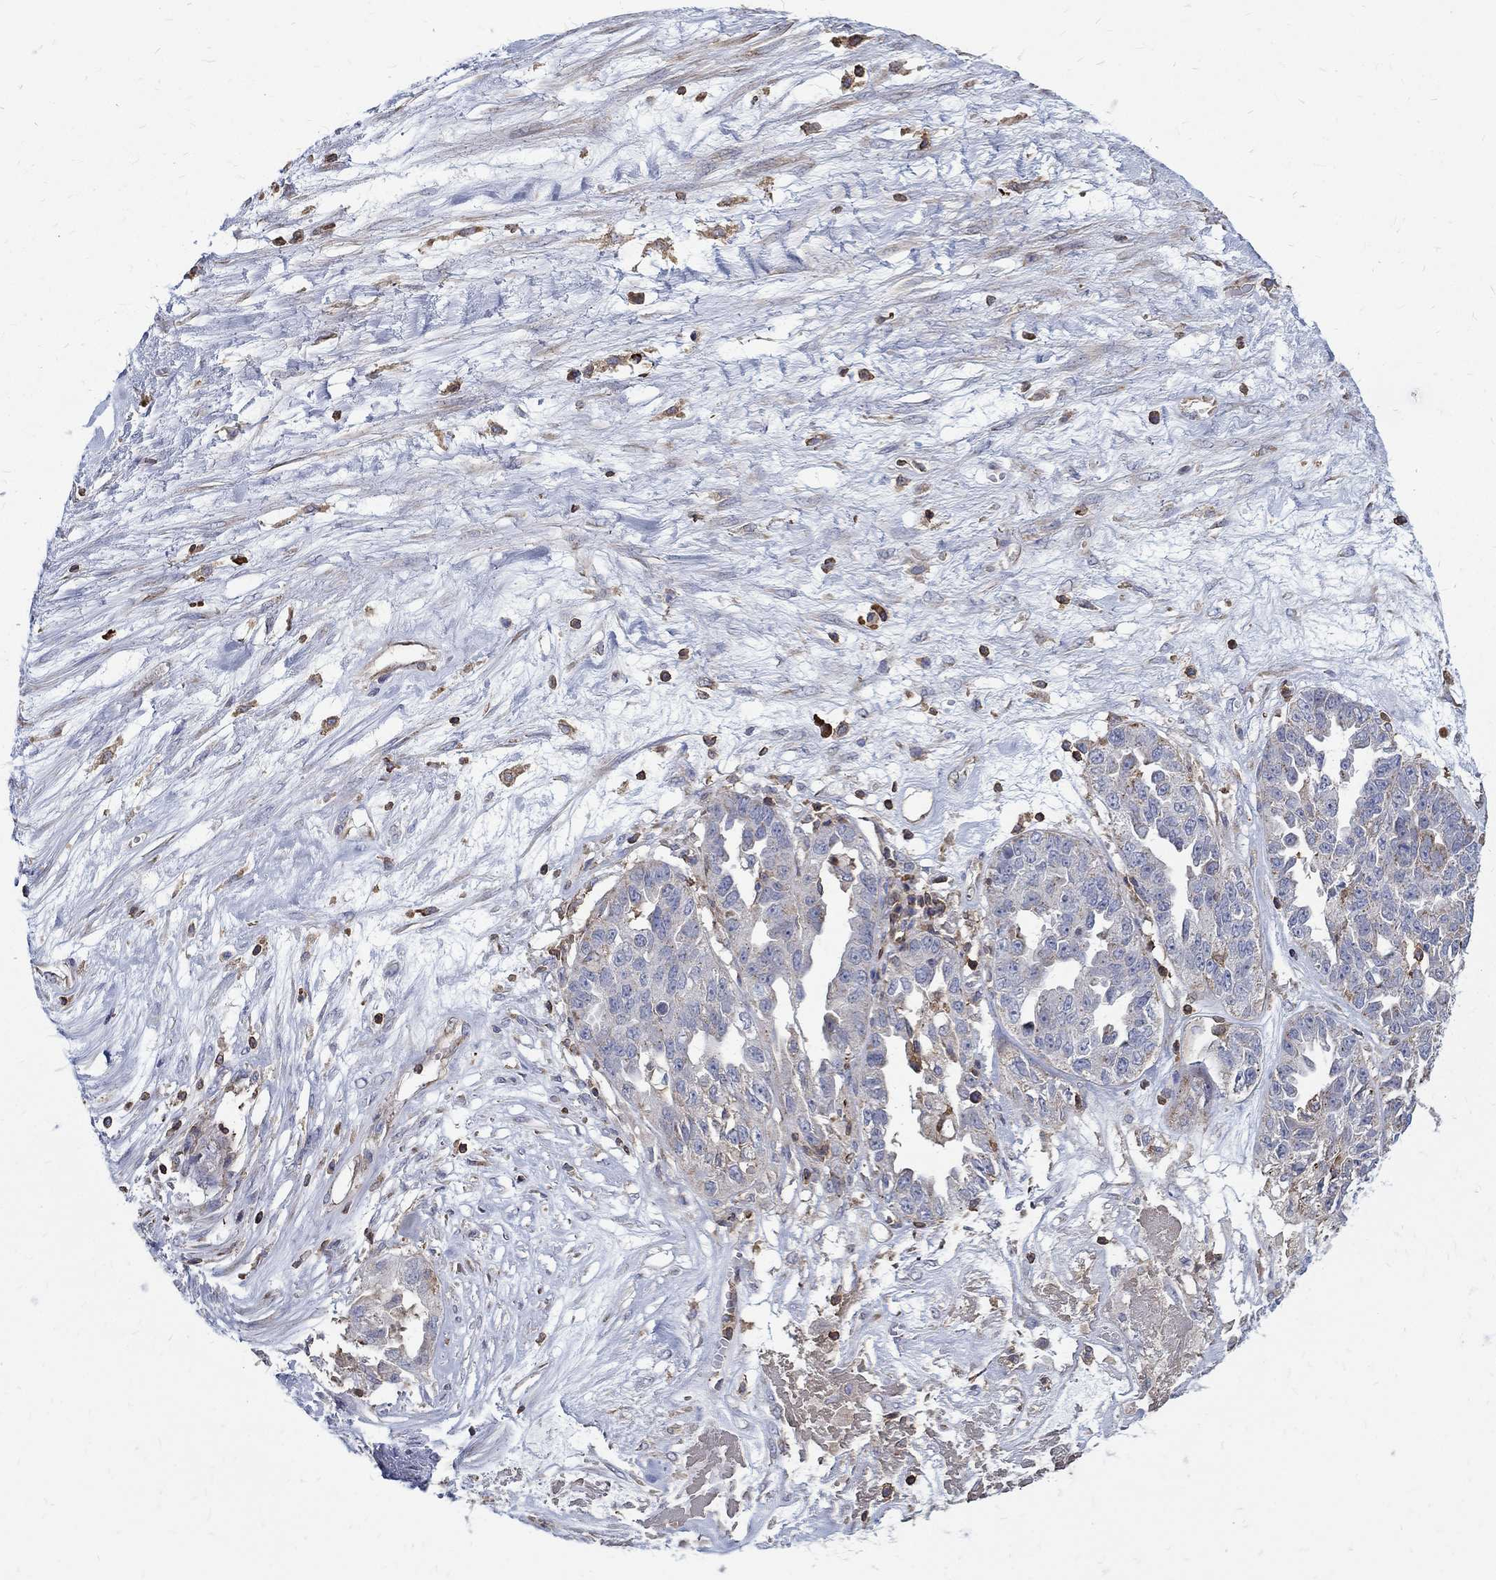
{"staining": {"intensity": "negative", "quantity": "none", "location": "none"}, "tissue": "ovarian cancer", "cell_type": "Tumor cells", "image_type": "cancer", "snomed": [{"axis": "morphology", "description": "Cystadenocarcinoma, serous, NOS"}, {"axis": "topography", "description": "Ovary"}], "caption": "Tumor cells show no significant positivity in ovarian cancer (serous cystadenocarcinoma).", "gene": "AGAP2", "patient": {"sex": "female", "age": 87}}